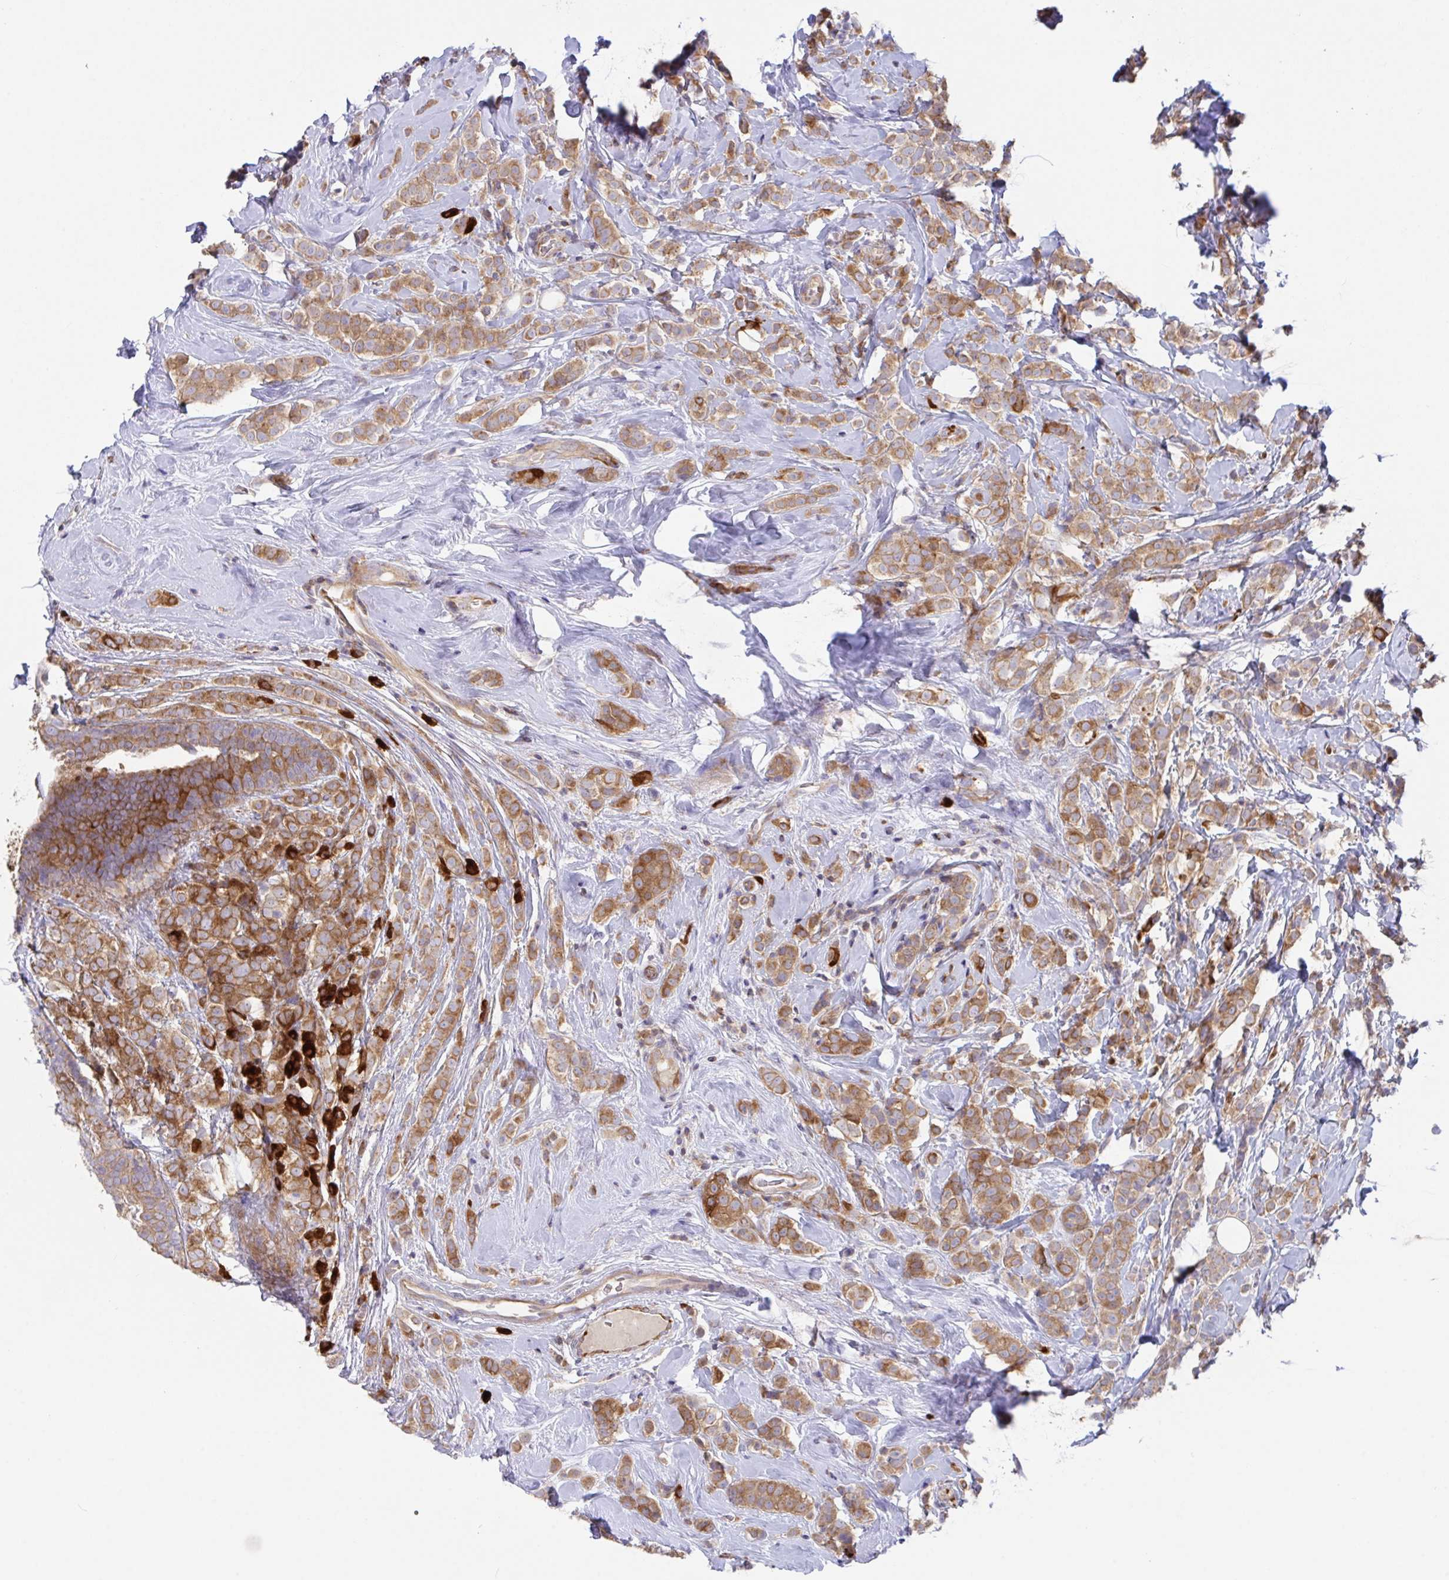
{"staining": {"intensity": "moderate", "quantity": ">75%", "location": "cytoplasmic/membranous"}, "tissue": "breast cancer", "cell_type": "Tumor cells", "image_type": "cancer", "snomed": [{"axis": "morphology", "description": "Lobular carcinoma"}, {"axis": "topography", "description": "Breast"}], "caption": "Human lobular carcinoma (breast) stained with a protein marker displays moderate staining in tumor cells.", "gene": "YARS2", "patient": {"sex": "female", "age": 49}}